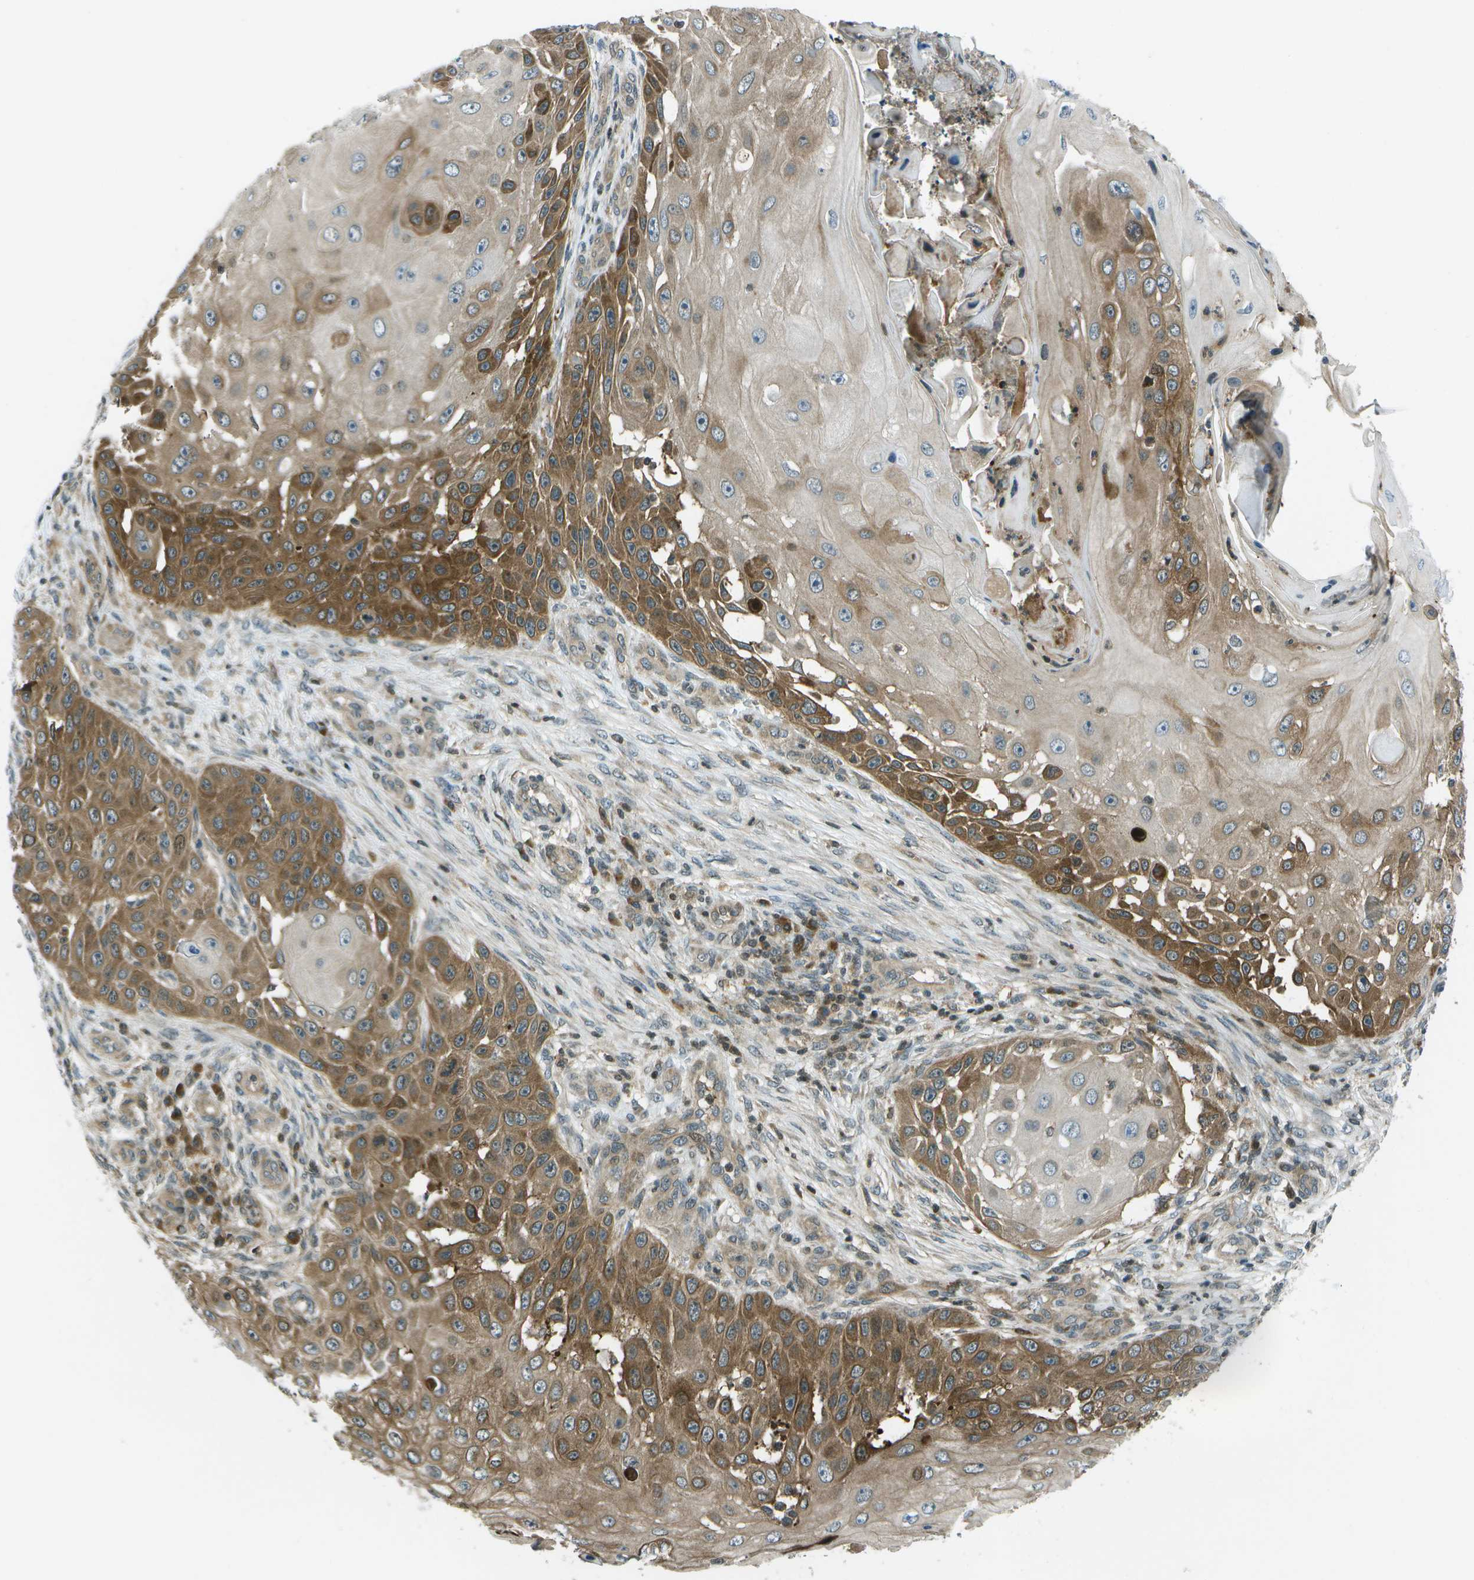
{"staining": {"intensity": "moderate", "quantity": ">75%", "location": "cytoplasmic/membranous"}, "tissue": "skin cancer", "cell_type": "Tumor cells", "image_type": "cancer", "snomed": [{"axis": "morphology", "description": "Squamous cell carcinoma, NOS"}, {"axis": "topography", "description": "Skin"}], "caption": "DAB immunohistochemical staining of skin squamous cell carcinoma exhibits moderate cytoplasmic/membranous protein positivity in approximately >75% of tumor cells. The staining was performed using DAB, with brown indicating positive protein expression. Nuclei are stained blue with hematoxylin.", "gene": "TMEM19", "patient": {"sex": "female", "age": 44}}